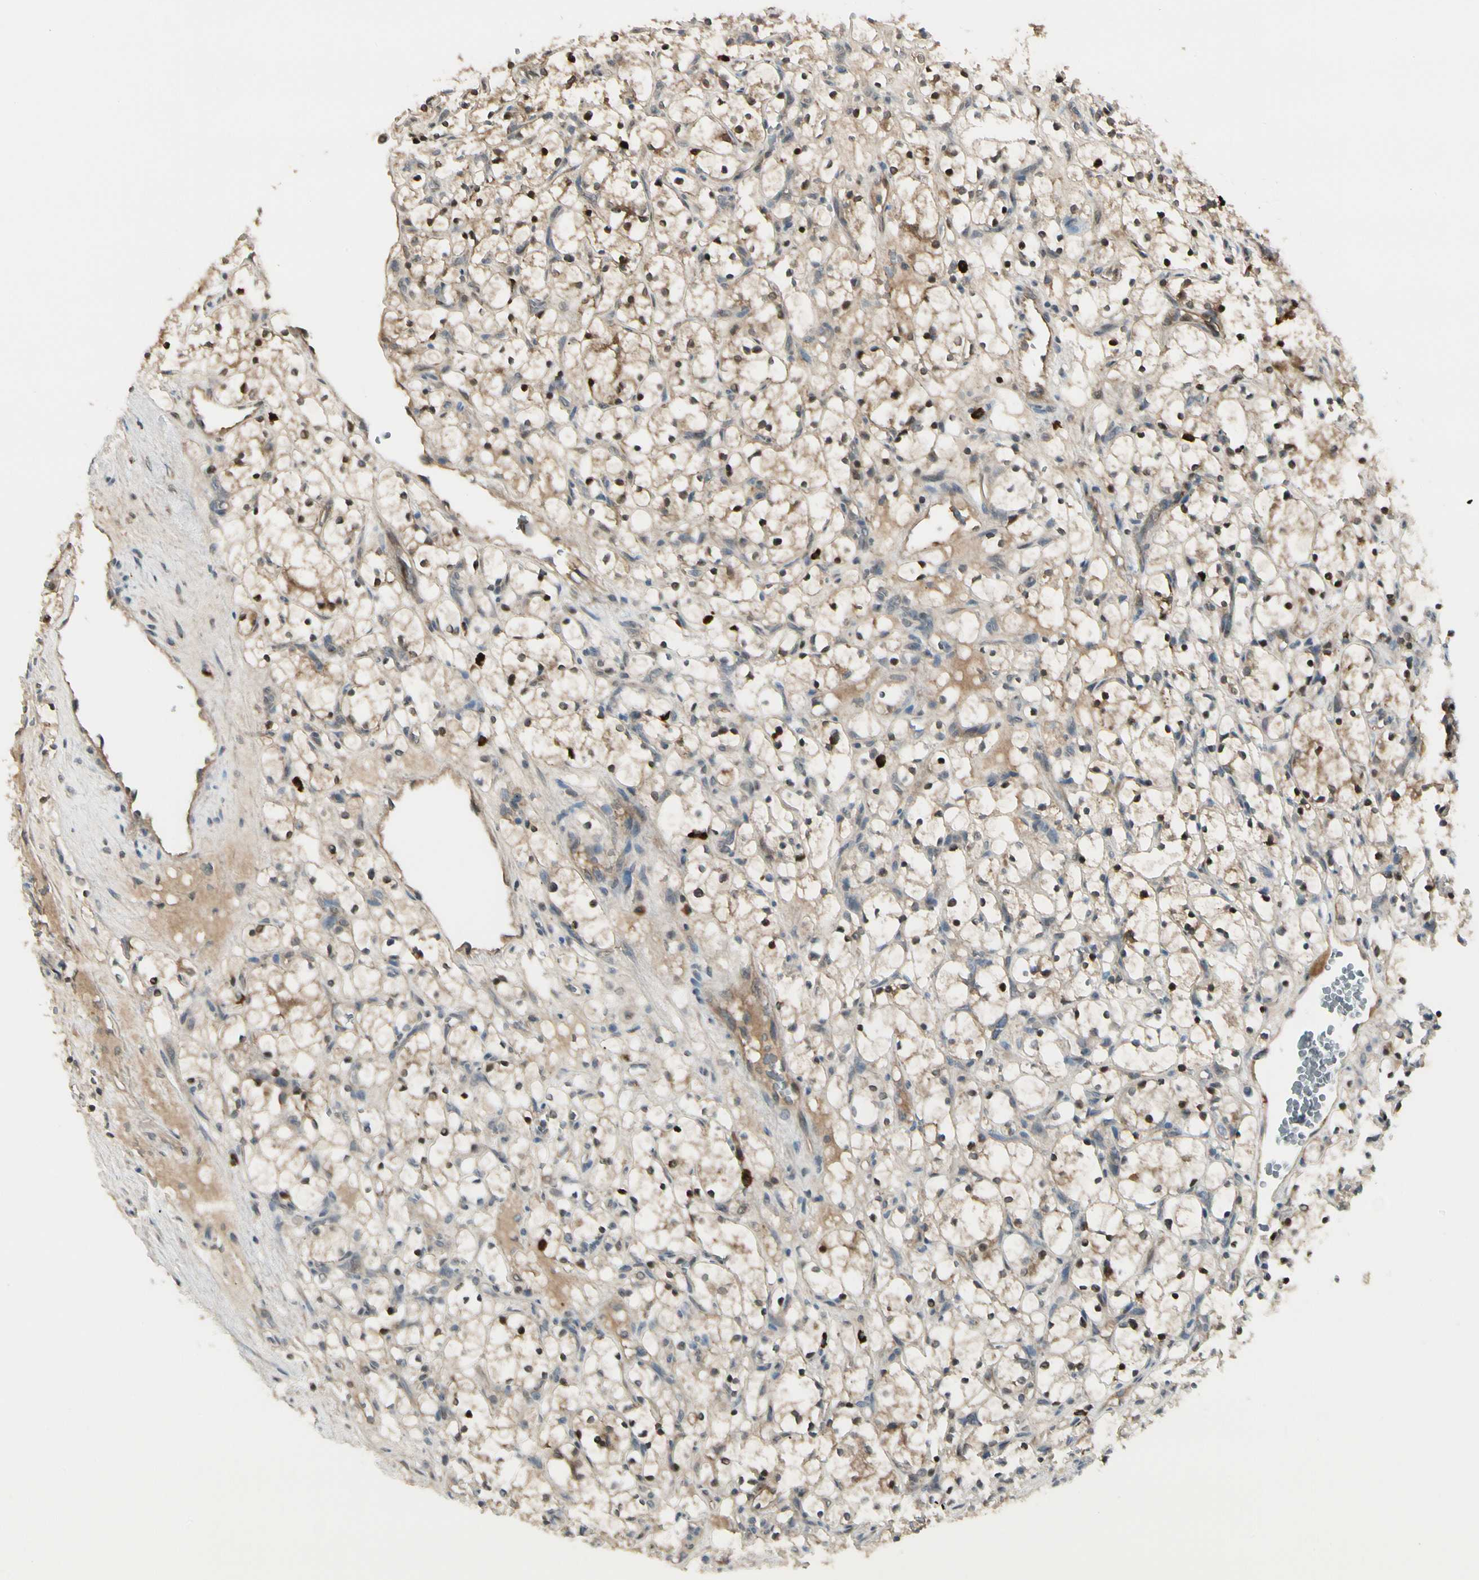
{"staining": {"intensity": "strong", "quantity": ">75%", "location": "cytoplasmic/membranous,nuclear"}, "tissue": "renal cancer", "cell_type": "Tumor cells", "image_type": "cancer", "snomed": [{"axis": "morphology", "description": "Adenocarcinoma, NOS"}, {"axis": "topography", "description": "Kidney"}], "caption": "Strong cytoplasmic/membranous and nuclear positivity is present in approximately >75% of tumor cells in renal cancer.", "gene": "EVC", "patient": {"sex": "female", "age": 69}}